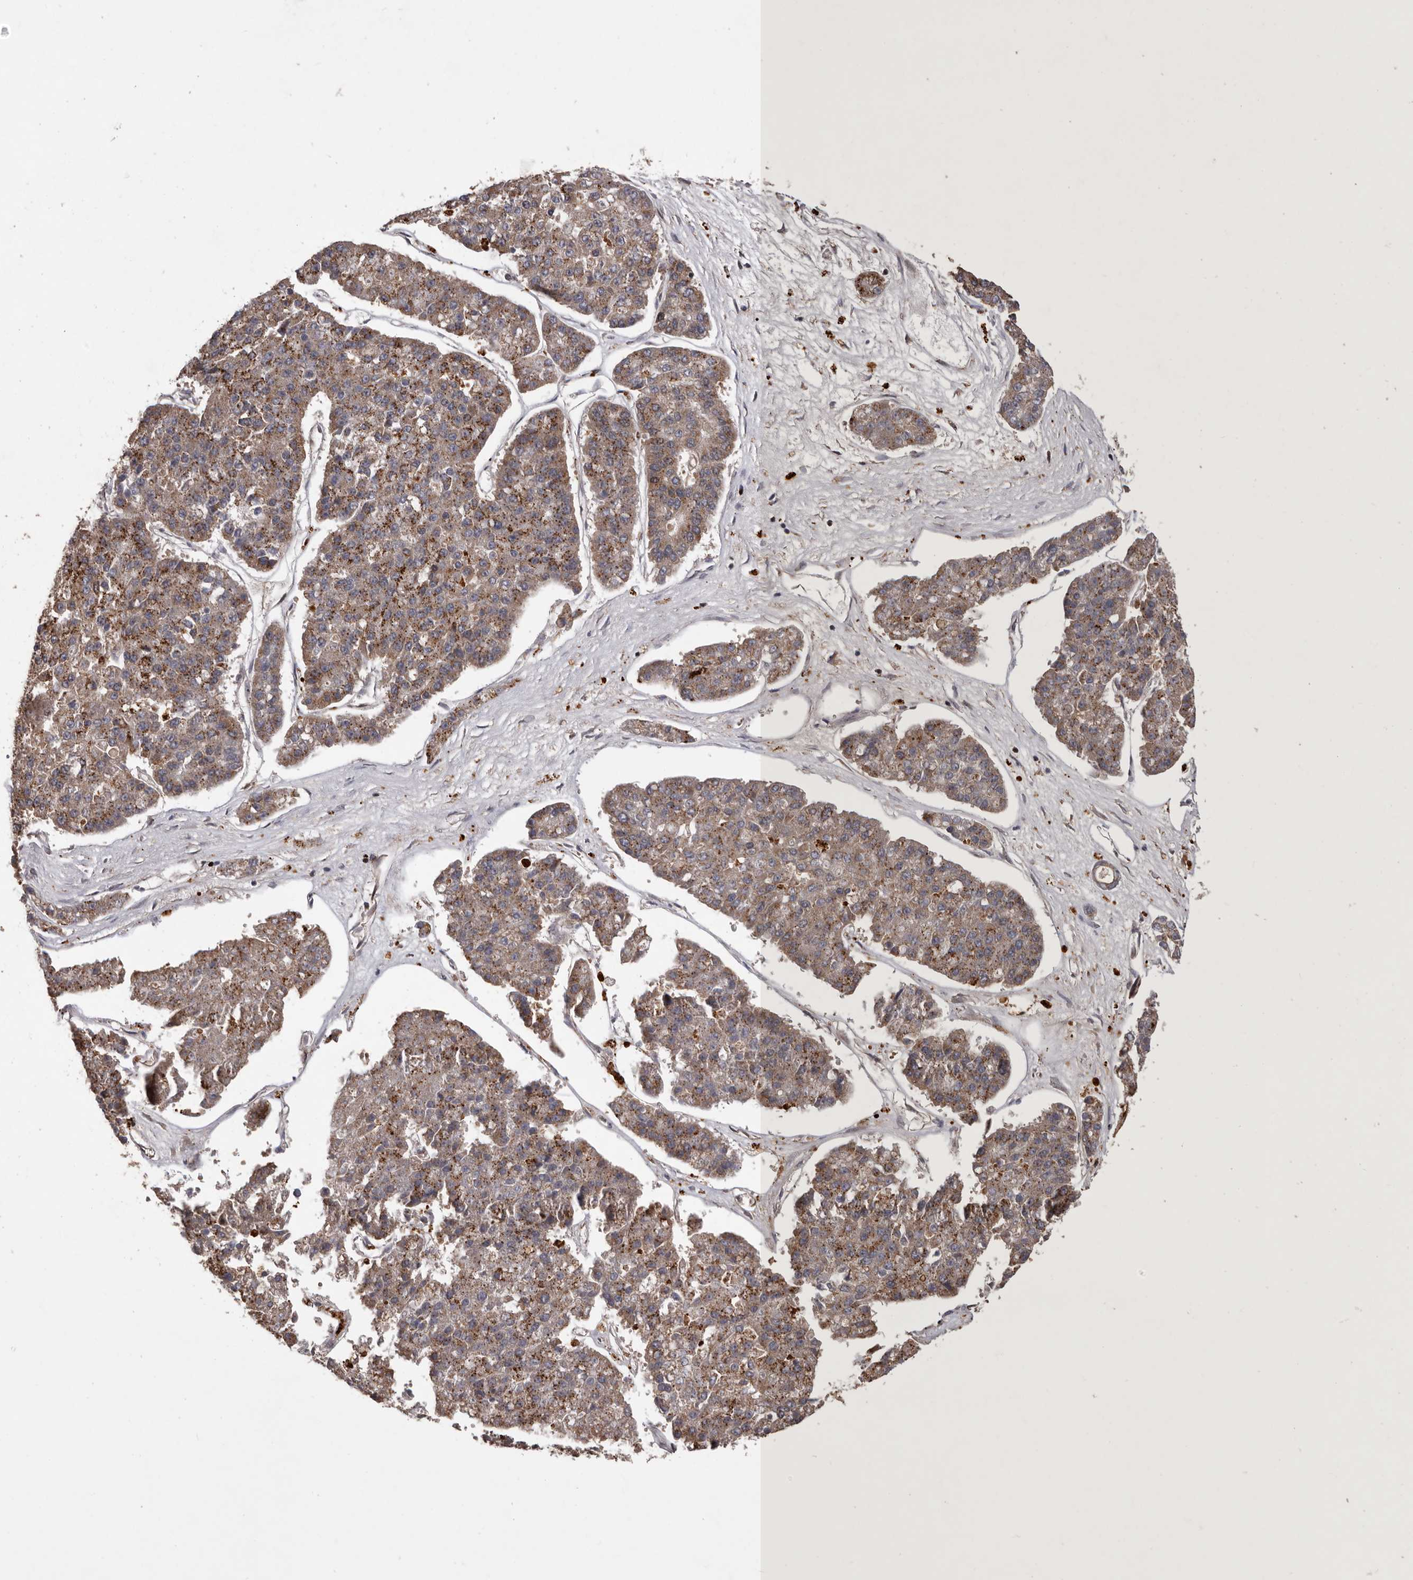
{"staining": {"intensity": "moderate", "quantity": ">75%", "location": "cytoplasmic/membranous"}, "tissue": "pancreatic cancer", "cell_type": "Tumor cells", "image_type": "cancer", "snomed": [{"axis": "morphology", "description": "Adenocarcinoma, NOS"}, {"axis": "topography", "description": "Pancreas"}], "caption": "Approximately >75% of tumor cells in human pancreatic cancer show moderate cytoplasmic/membranous protein expression as visualized by brown immunohistochemical staining.", "gene": "GADD45B", "patient": {"sex": "male", "age": 50}}